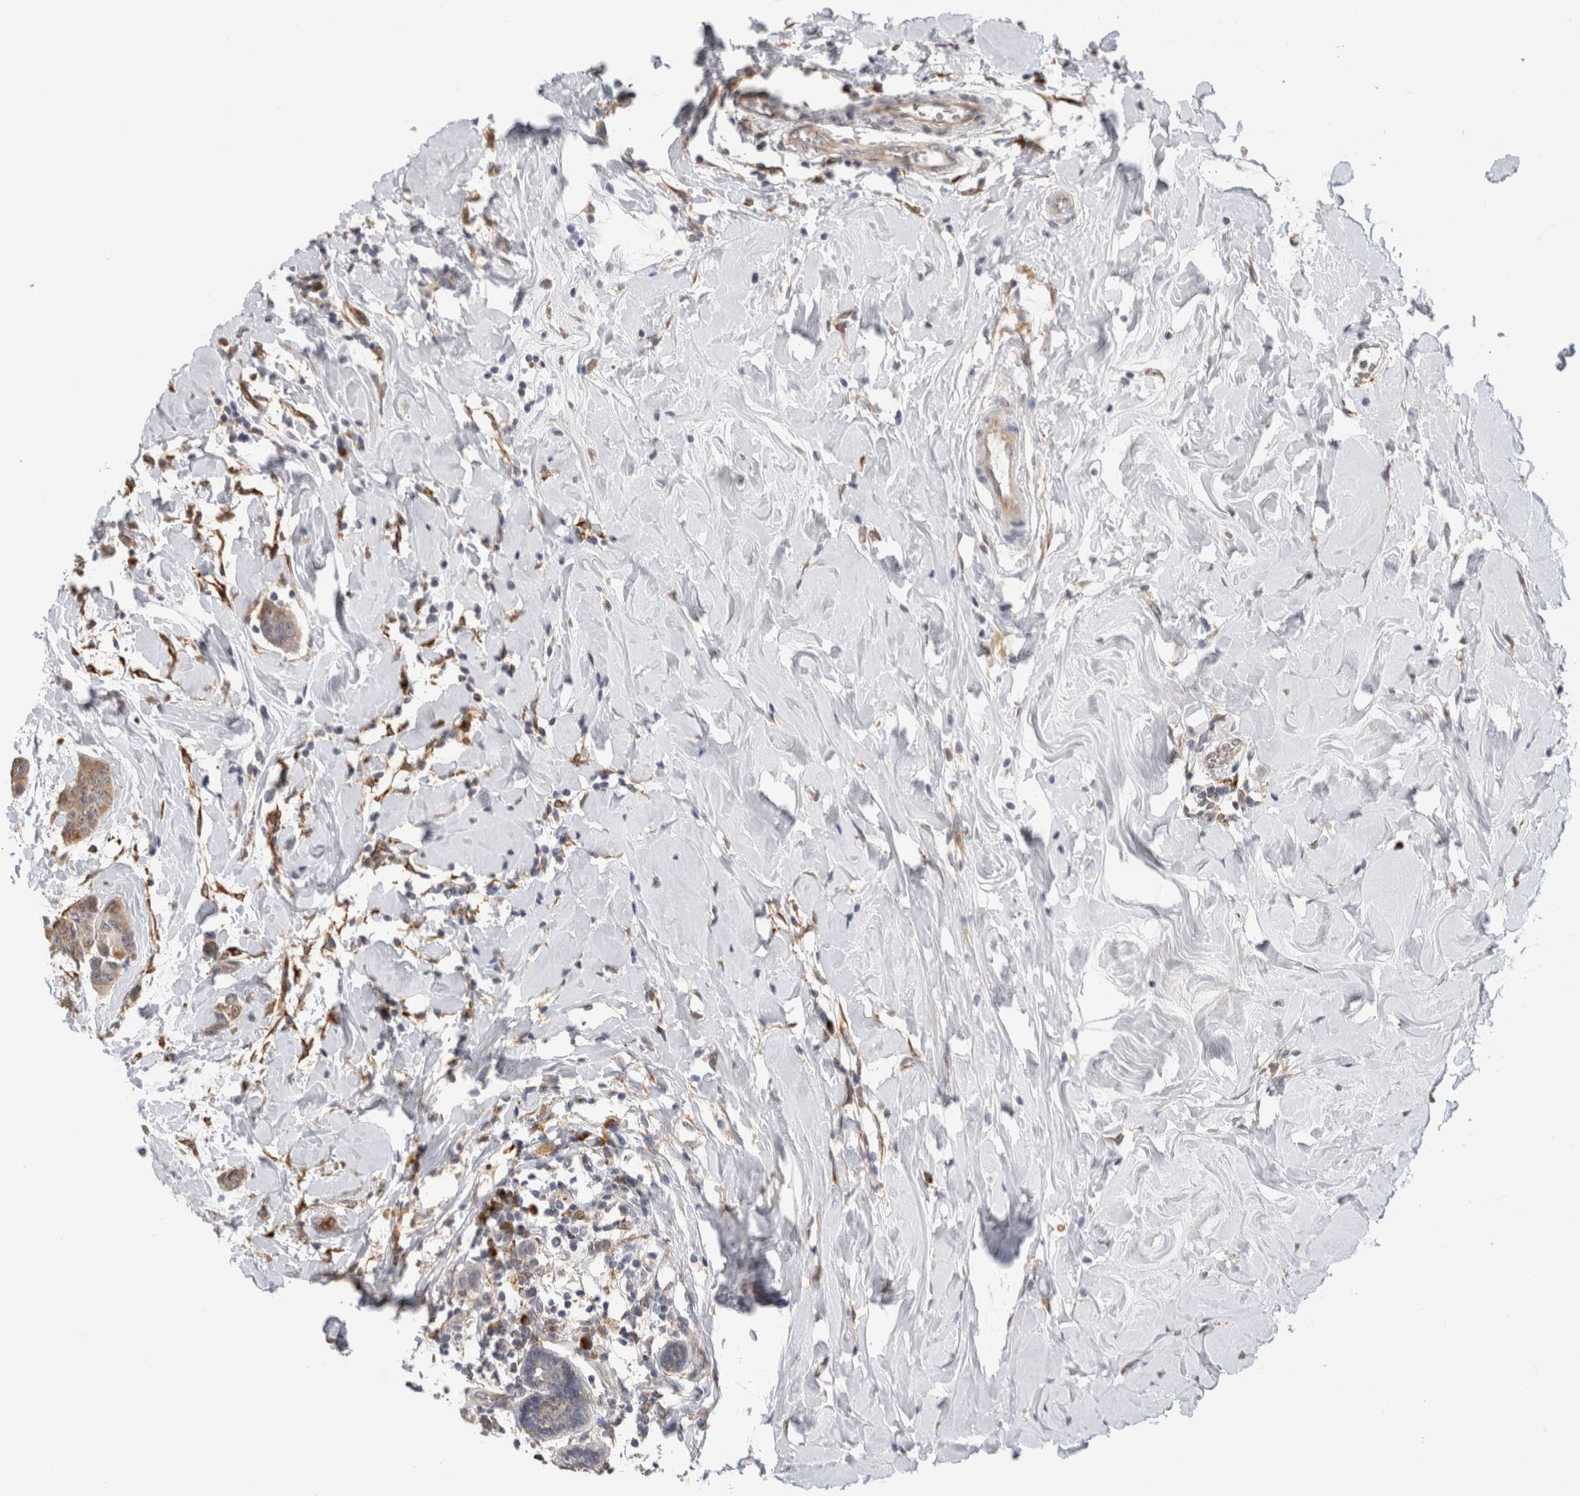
{"staining": {"intensity": "moderate", "quantity": "<25%", "location": "cytoplasmic/membranous"}, "tissue": "breast cancer", "cell_type": "Tumor cells", "image_type": "cancer", "snomed": [{"axis": "morphology", "description": "Normal tissue, NOS"}, {"axis": "morphology", "description": "Duct carcinoma"}, {"axis": "topography", "description": "Breast"}], "caption": "Breast cancer tissue demonstrates moderate cytoplasmic/membranous expression in about <25% of tumor cells The staining was performed using DAB, with brown indicating positive protein expression. Nuclei are stained blue with hematoxylin.", "gene": "APOL2", "patient": {"sex": "female", "age": 40}}